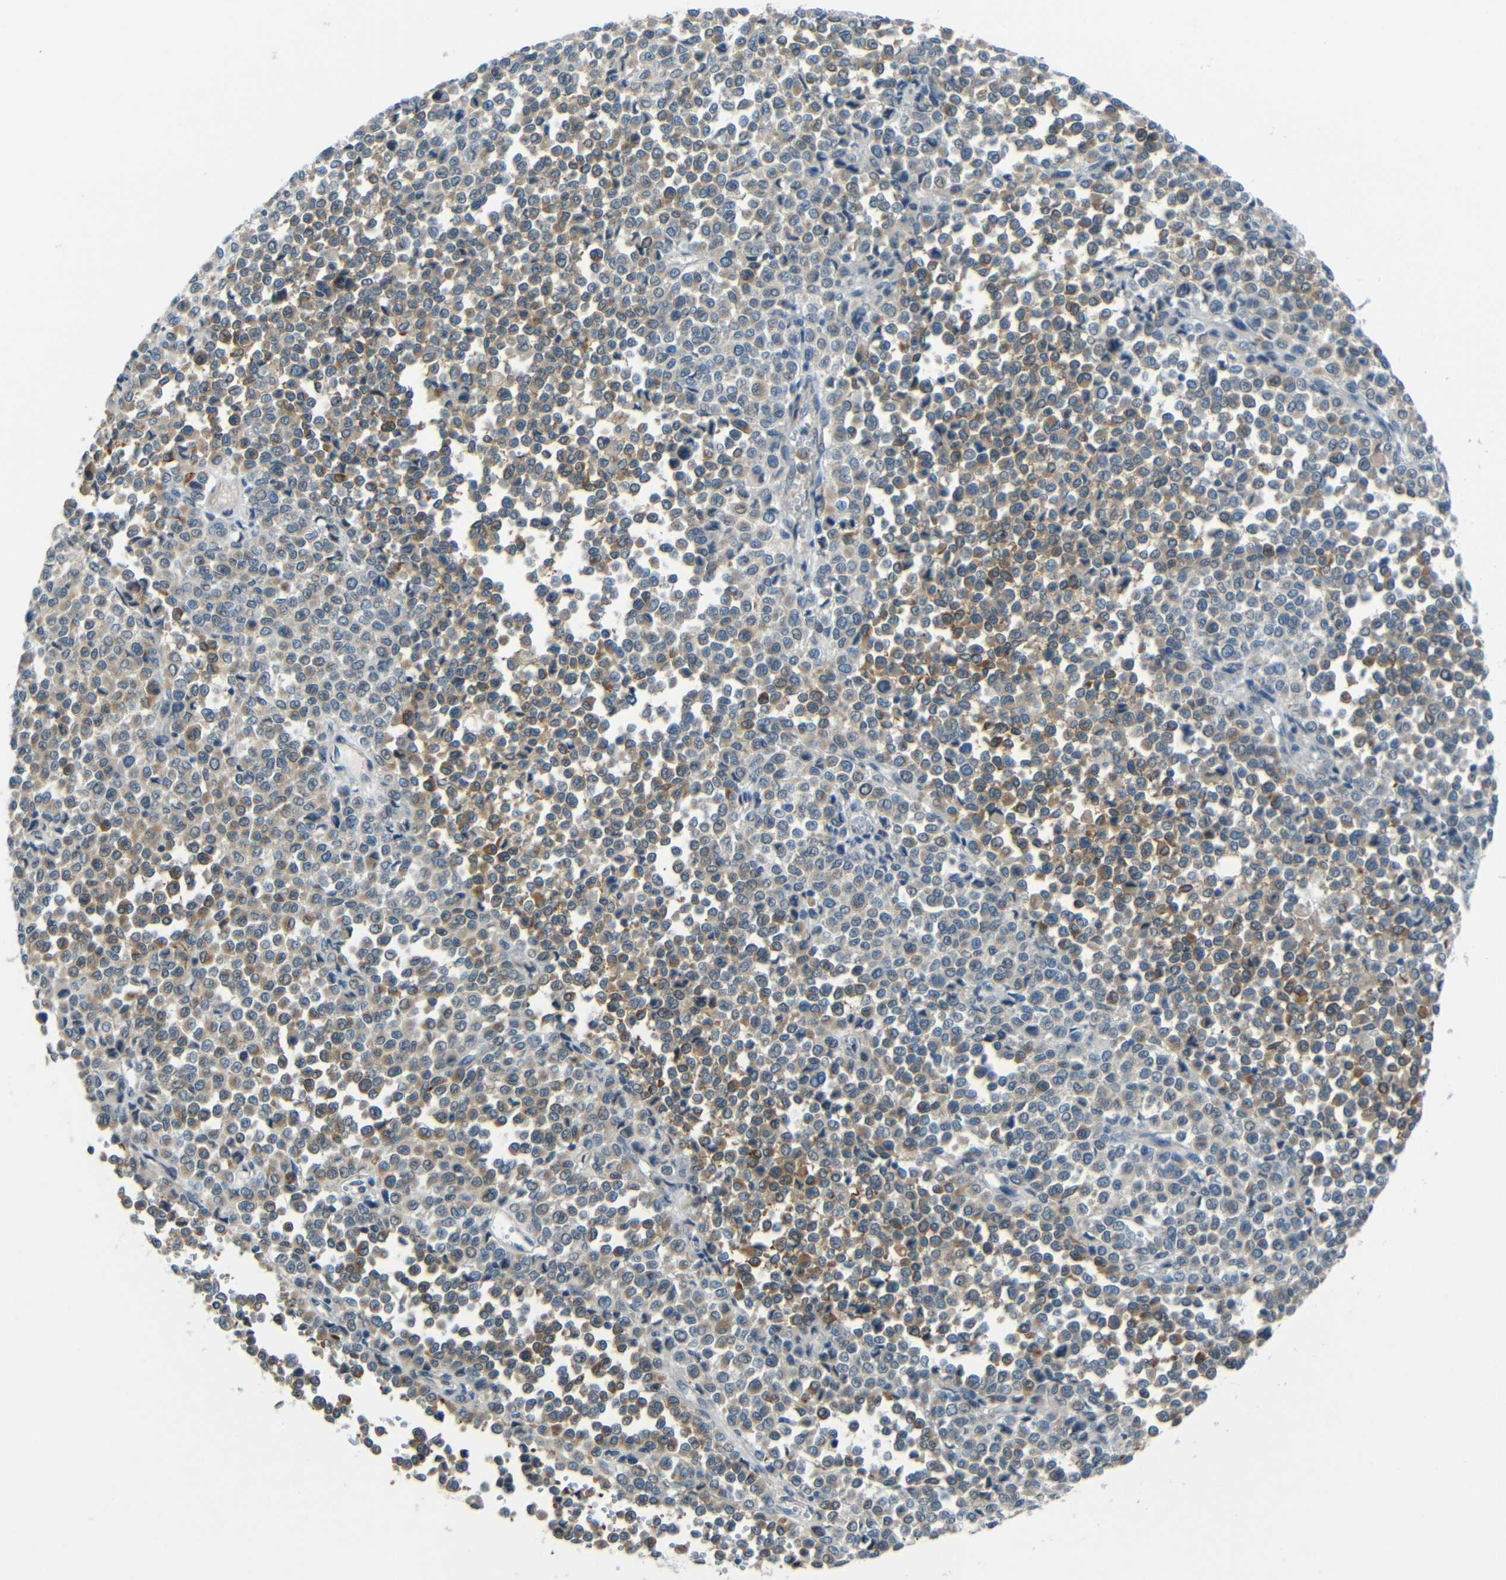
{"staining": {"intensity": "moderate", "quantity": "25%-75%", "location": "cytoplasmic/membranous"}, "tissue": "melanoma", "cell_type": "Tumor cells", "image_type": "cancer", "snomed": [{"axis": "morphology", "description": "Malignant melanoma, Metastatic site"}, {"axis": "topography", "description": "Pancreas"}], "caption": "Tumor cells exhibit medium levels of moderate cytoplasmic/membranous positivity in approximately 25%-75% of cells in human malignant melanoma (metastatic site).", "gene": "ANKRD22", "patient": {"sex": "female", "age": 30}}